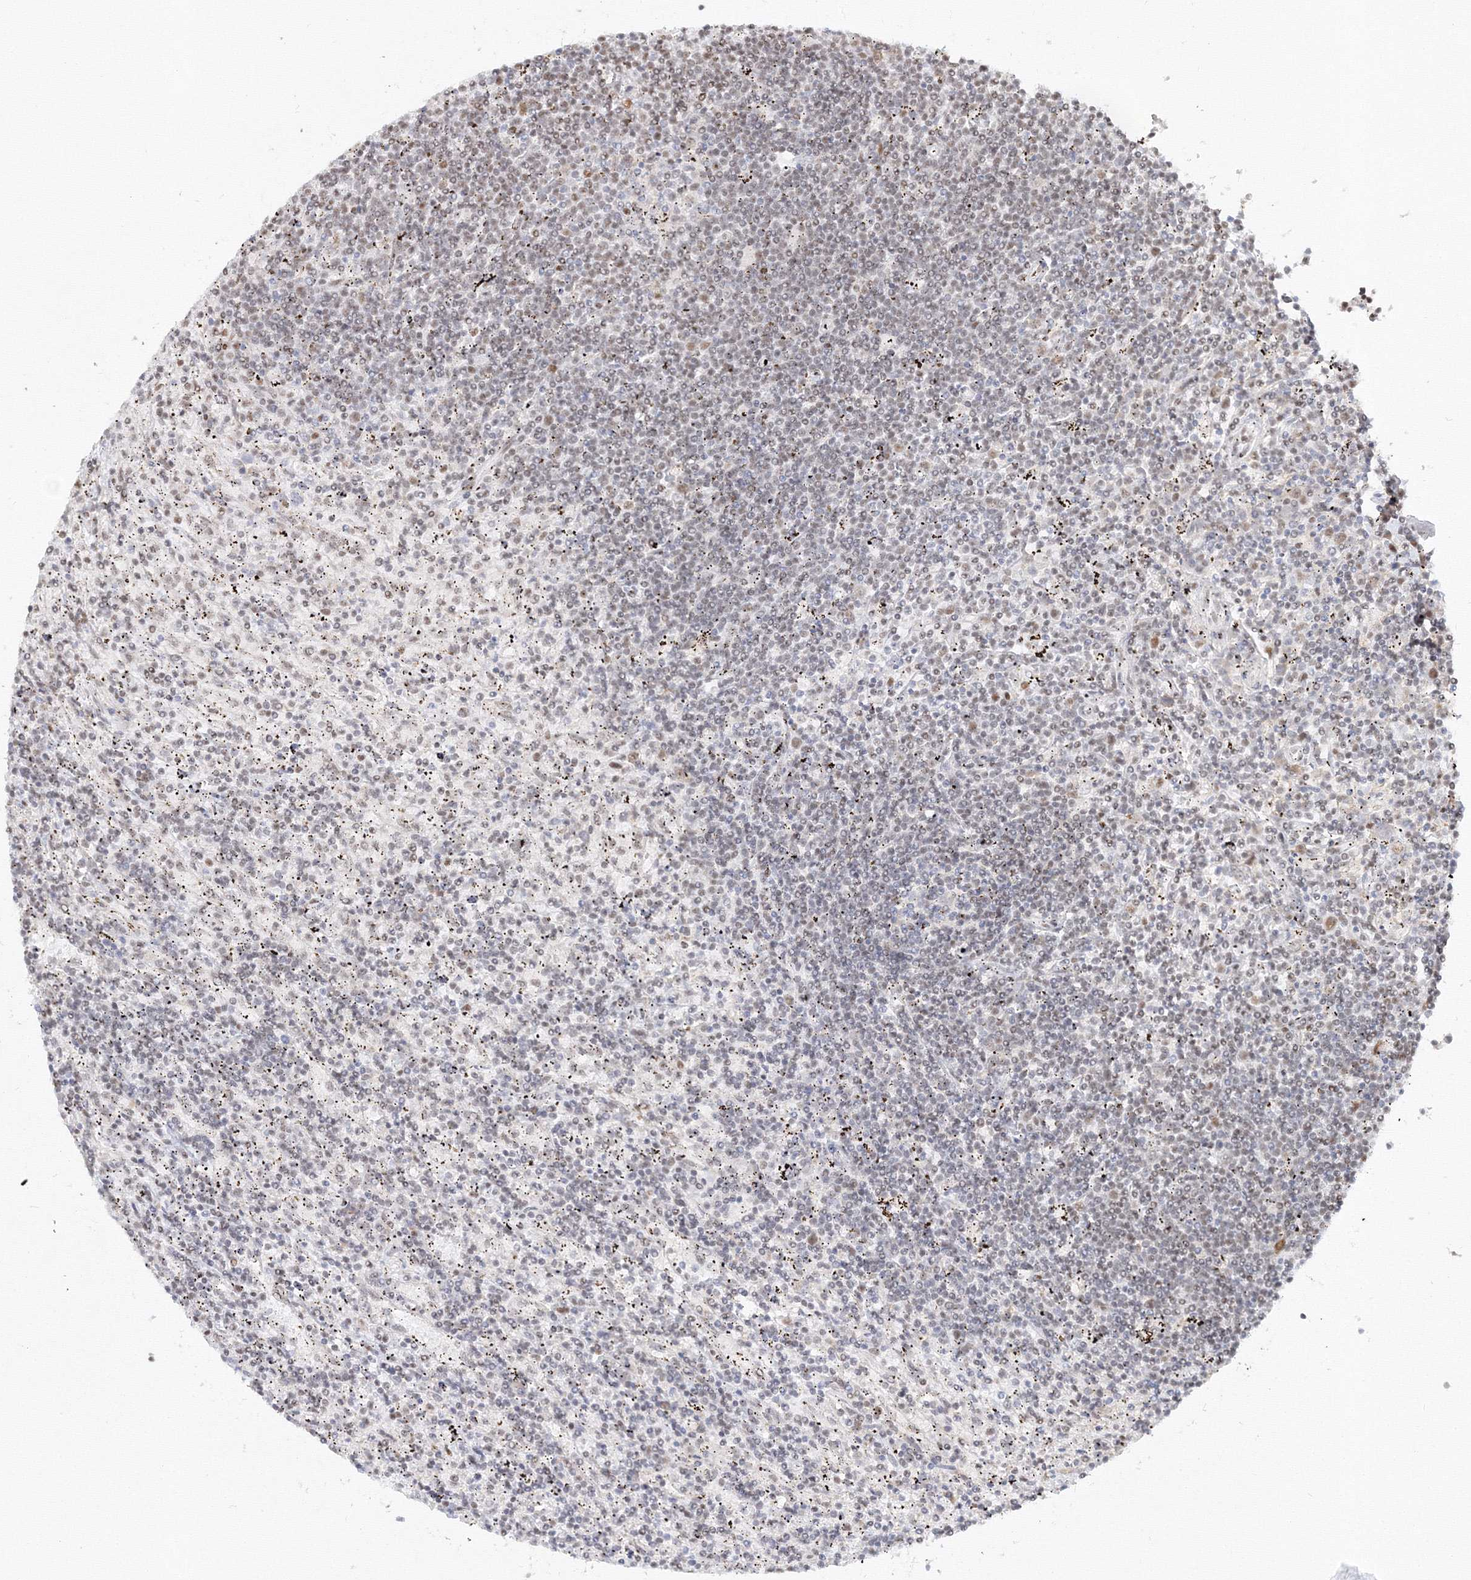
{"staining": {"intensity": "negative", "quantity": "none", "location": "none"}, "tissue": "lymphoma", "cell_type": "Tumor cells", "image_type": "cancer", "snomed": [{"axis": "morphology", "description": "Malignant lymphoma, non-Hodgkin's type, Low grade"}, {"axis": "topography", "description": "Spleen"}], "caption": "Low-grade malignant lymphoma, non-Hodgkin's type was stained to show a protein in brown. There is no significant staining in tumor cells.", "gene": "PPP4R2", "patient": {"sex": "male", "age": 76}}